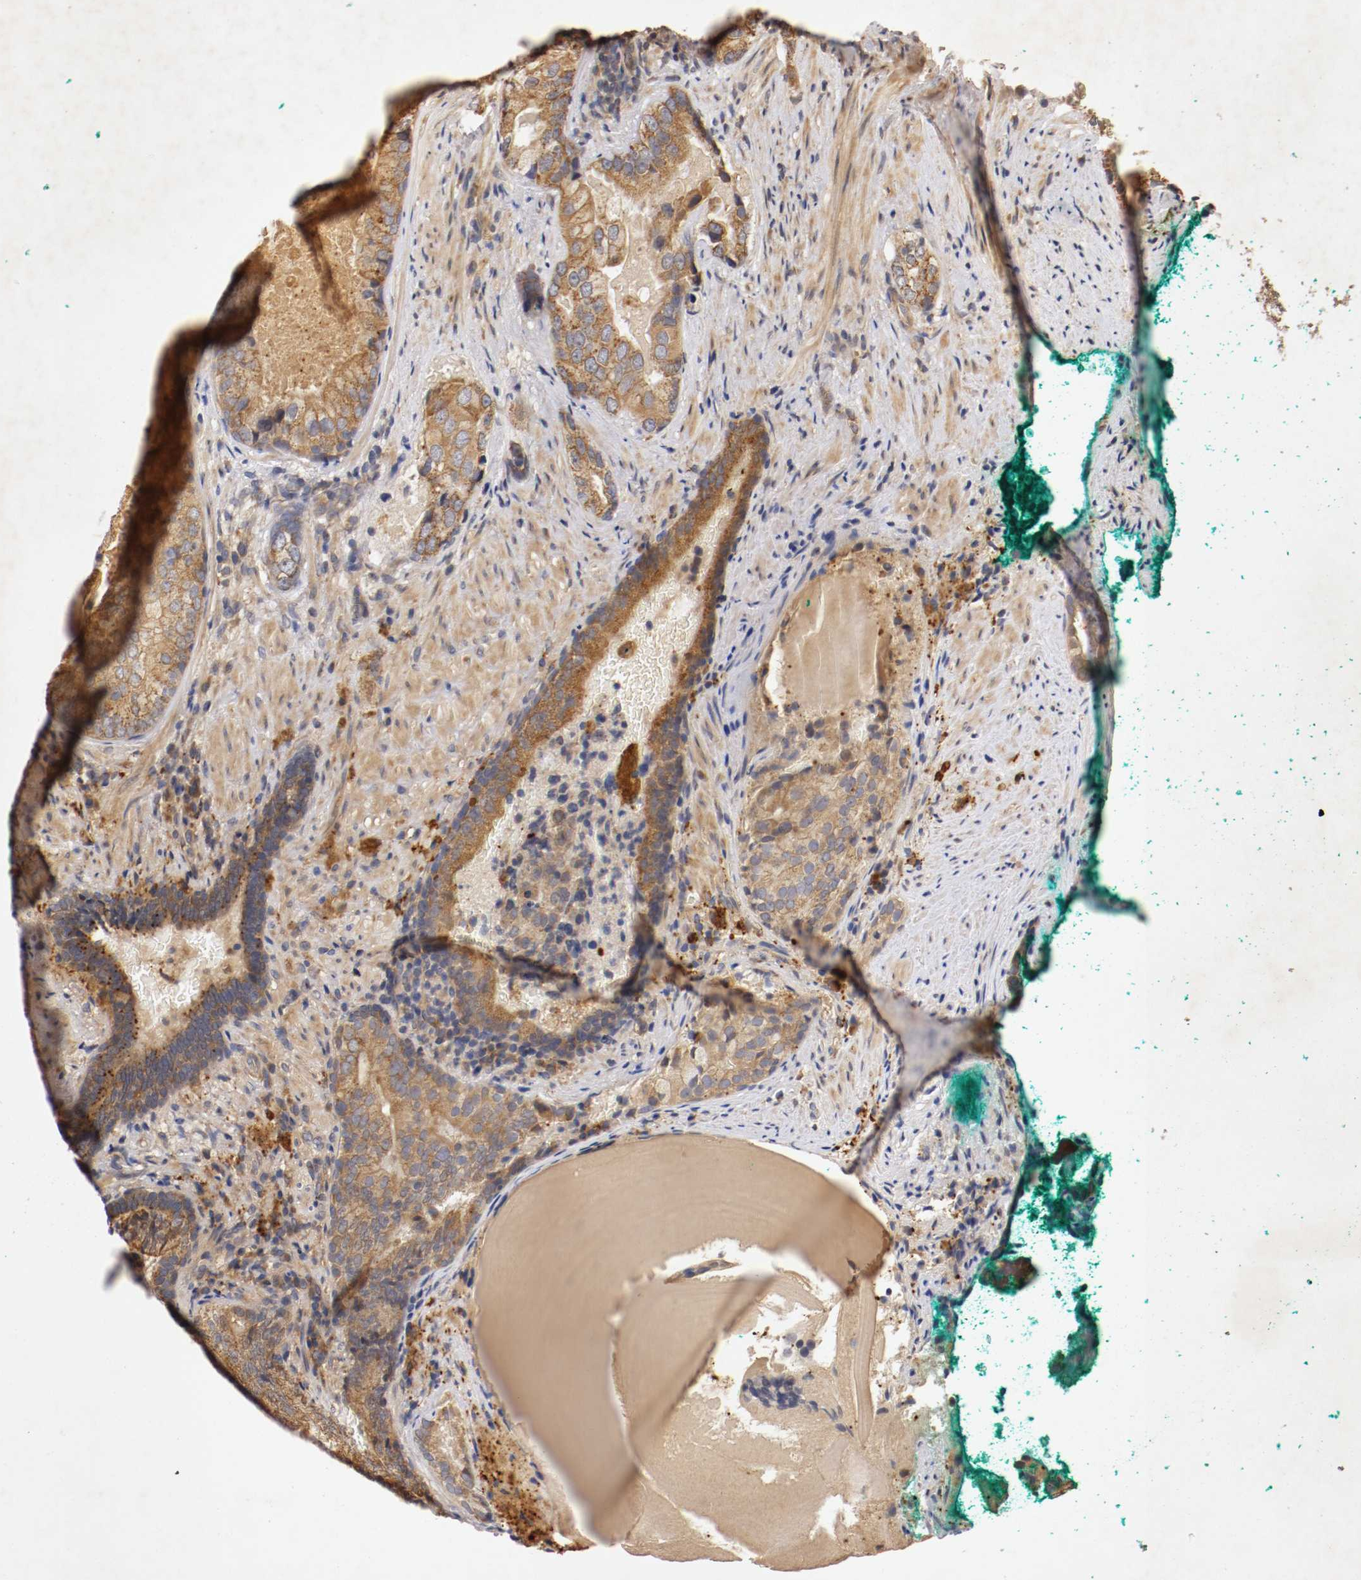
{"staining": {"intensity": "strong", "quantity": ">75%", "location": "cytoplasmic/membranous"}, "tissue": "prostate cancer", "cell_type": "Tumor cells", "image_type": "cancer", "snomed": [{"axis": "morphology", "description": "Adenocarcinoma, High grade"}, {"axis": "topography", "description": "Prostate"}], "caption": "The immunohistochemical stain highlights strong cytoplasmic/membranous expression in tumor cells of prostate cancer (high-grade adenocarcinoma) tissue.", "gene": "VEZT", "patient": {"sex": "male", "age": 66}}